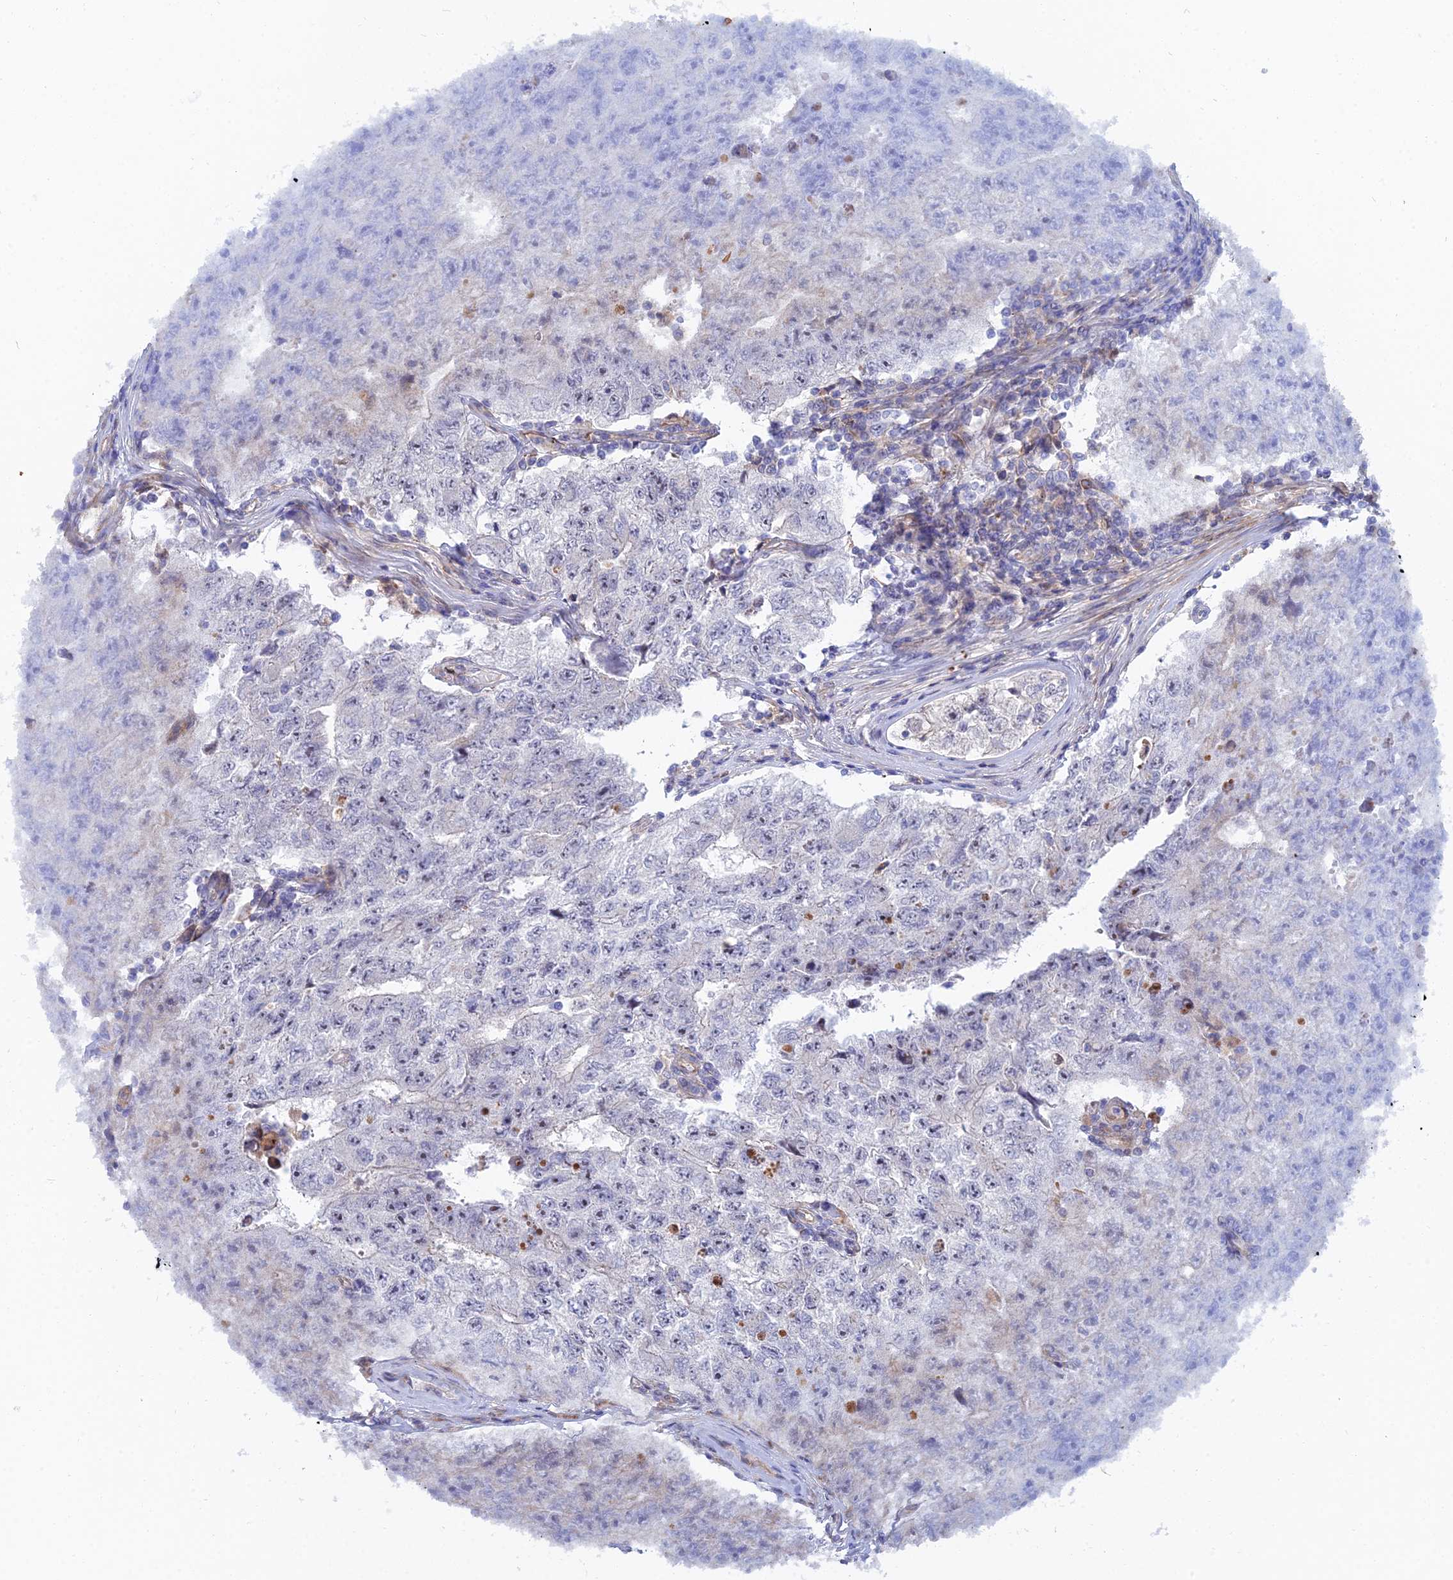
{"staining": {"intensity": "weak", "quantity": "<25%", "location": "cytoplasmic/membranous"}, "tissue": "testis cancer", "cell_type": "Tumor cells", "image_type": "cancer", "snomed": [{"axis": "morphology", "description": "Carcinoma, Embryonal, NOS"}, {"axis": "topography", "description": "Testis"}], "caption": "A photomicrograph of testis cancer stained for a protein demonstrates no brown staining in tumor cells.", "gene": "TRIM43B", "patient": {"sex": "male", "age": 17}}